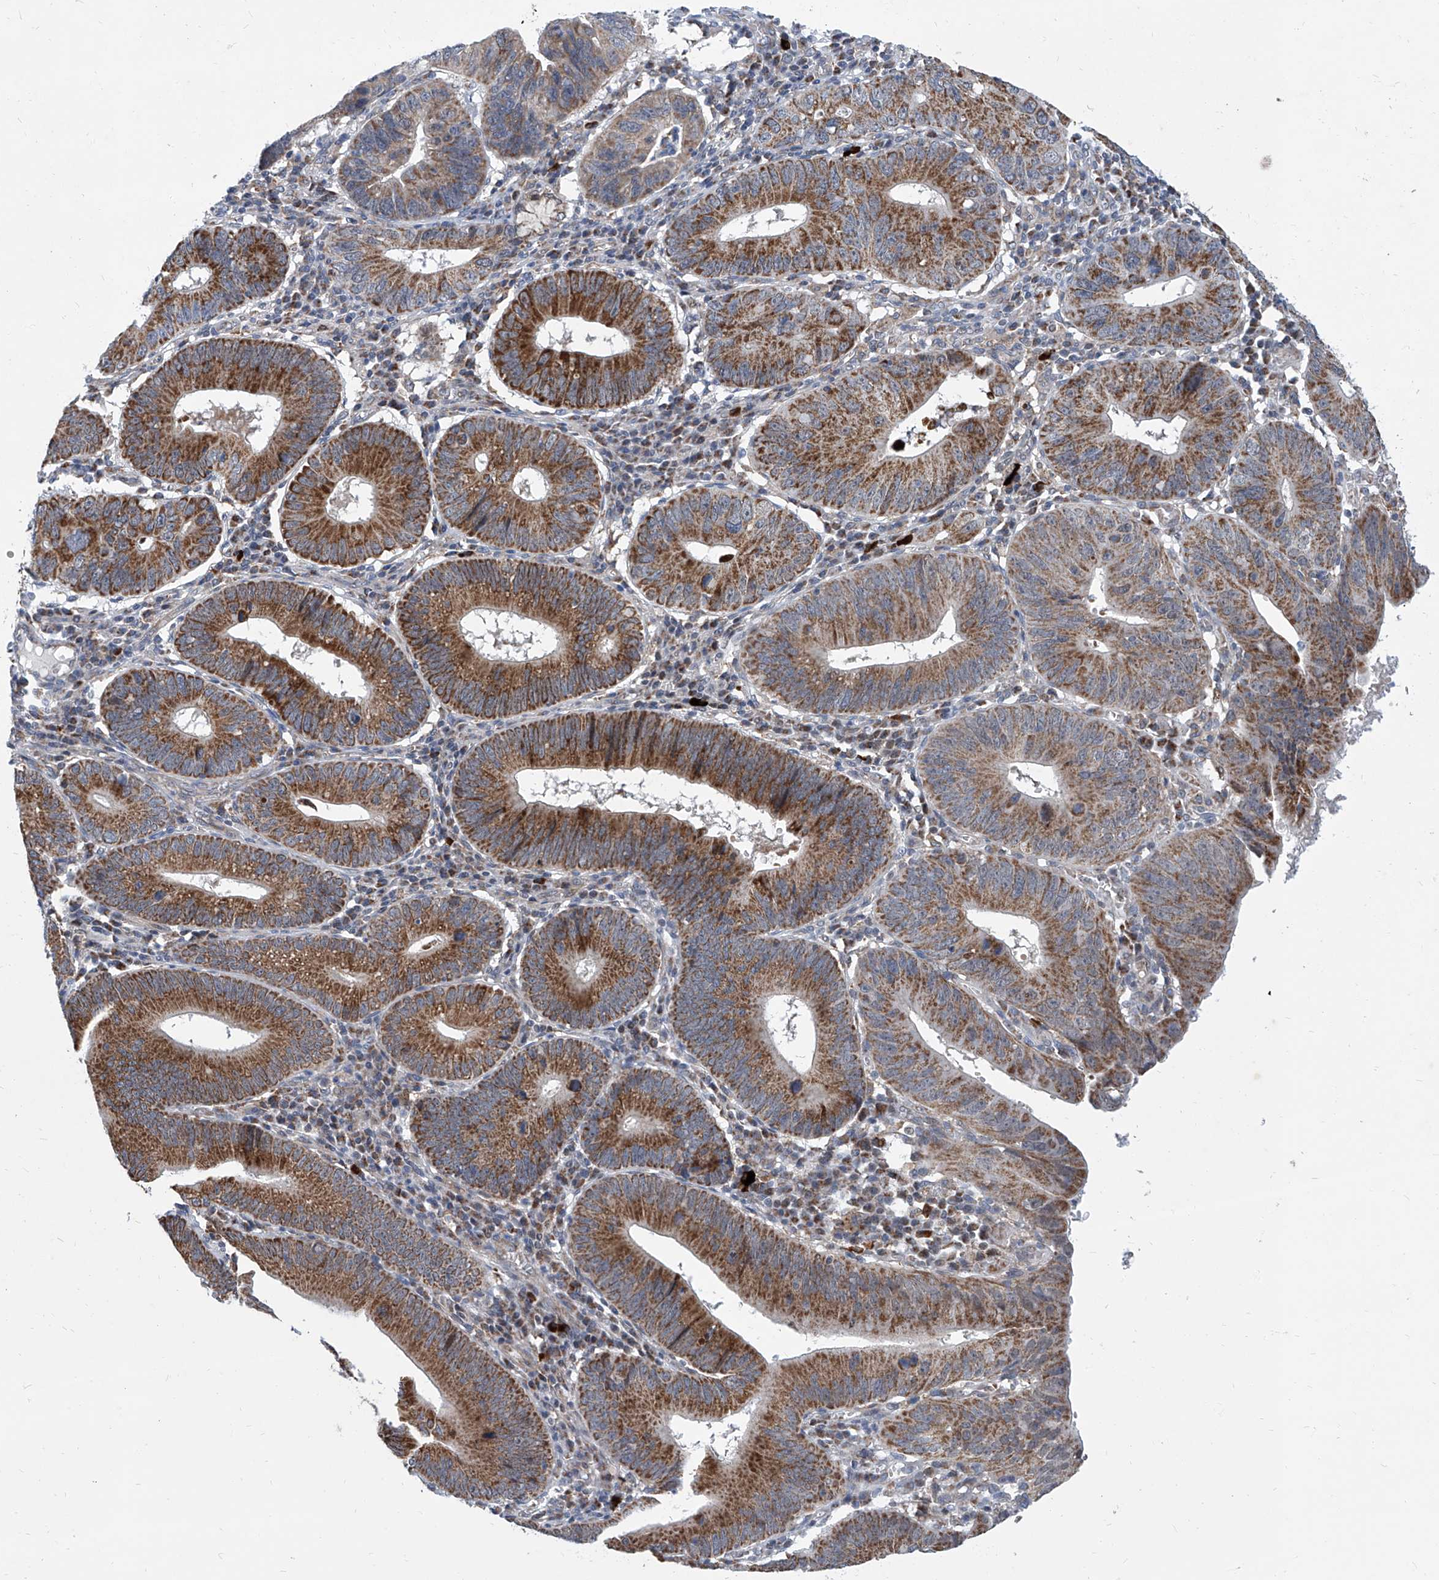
{"staining": {"intensity": "strong", "quantity": "25%-75%", "location": "cytoplasmic/membranous"}, "tissue": "stomach cancer", "cell_type": "Tumor cells", "image_type": "cancer", "snomed": [{"axis": "morphology", "description": "Adenocarcinoma, NOS"}, {"axis": "topography", "description": "Stomach"}], "caption": "Adenocarcinoma (stomach) was stained to show a protein in brown. There is high levels of strong cytoplasmic/membranous positivity in approximately 25%-75% of tumor cells. The protein of interest is shown in brown color, while the nuclei are stained blue.", "gene": "USP48", "patient": {"sex": "male", "age": 59}}